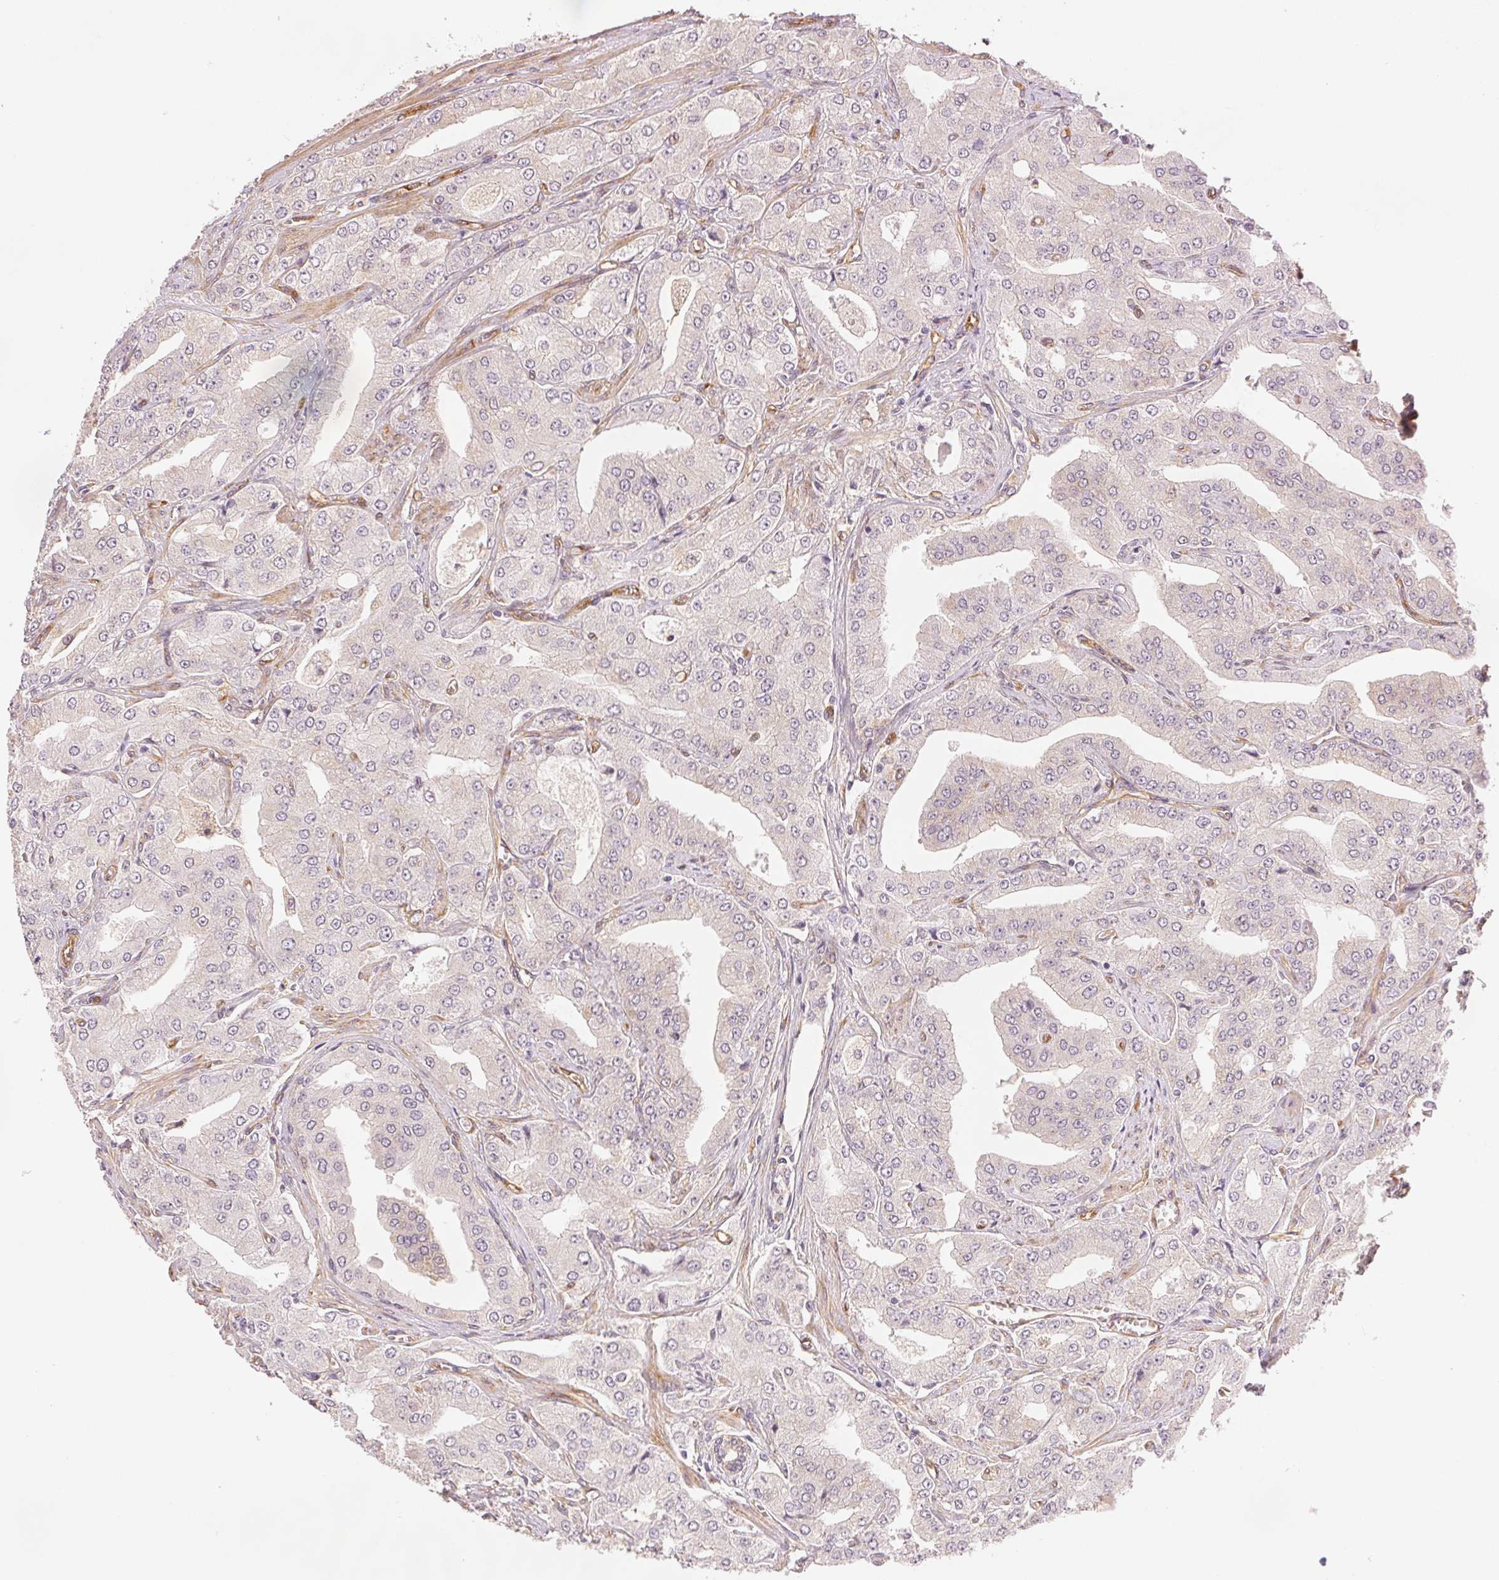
{"staining": {"intensity": "negative", "quantity": "none", "location": "none"}, "tissue": "prostate cancer", "cell_type": "Tumor cells", "image_type": "cancer", "snomed": [{"axis": "morphology", "description": "Adenocarcinoma, Low grade"}, {"axis": "topography", "description": "Prostate"}], "caption": "DAB immunohistochemical staining of prostate adenocarcinoma (low-grade) shows no significant expression in tumor cells.", "gene": "DIAPH2", "patient": {"sex": "male", "age": 60}}